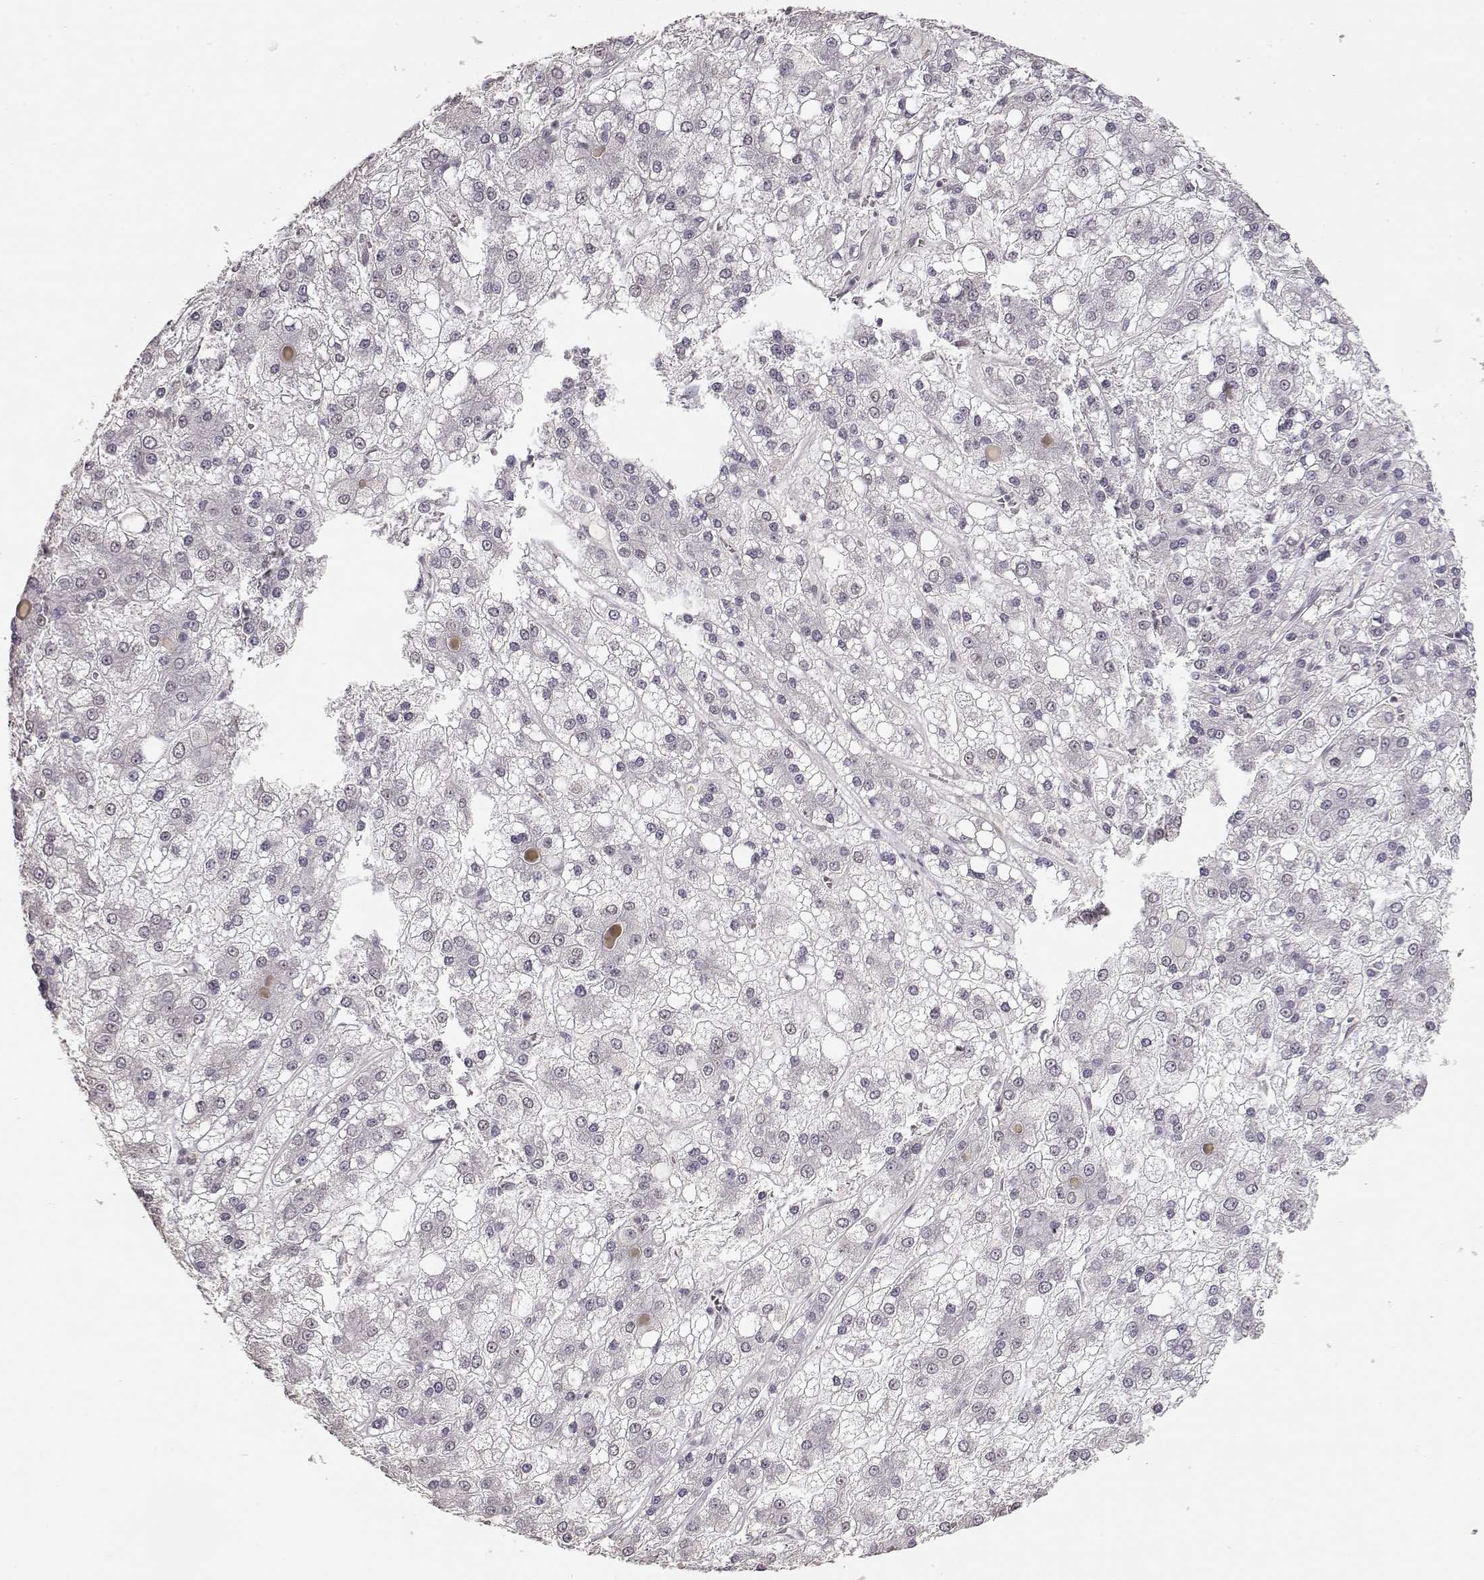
{"staining": {"intensity": "negative", "quantity": "none", "location": "none"}, "tissue": "liver cancer", "cell_type": "Tumor cells", "image_type": "cancer", "snomed": [{"axis": "morphology", "description": "Carcinoma, Hepatocellular, NOS"}, {"axis": "topography", "description": "Liver"}], "caption": "Tumor cells are negative for brown protein staining in liver hepatocellular carcinoma.", "gene": "PCP4", "patient": {"sex": "male", "age": 73}}